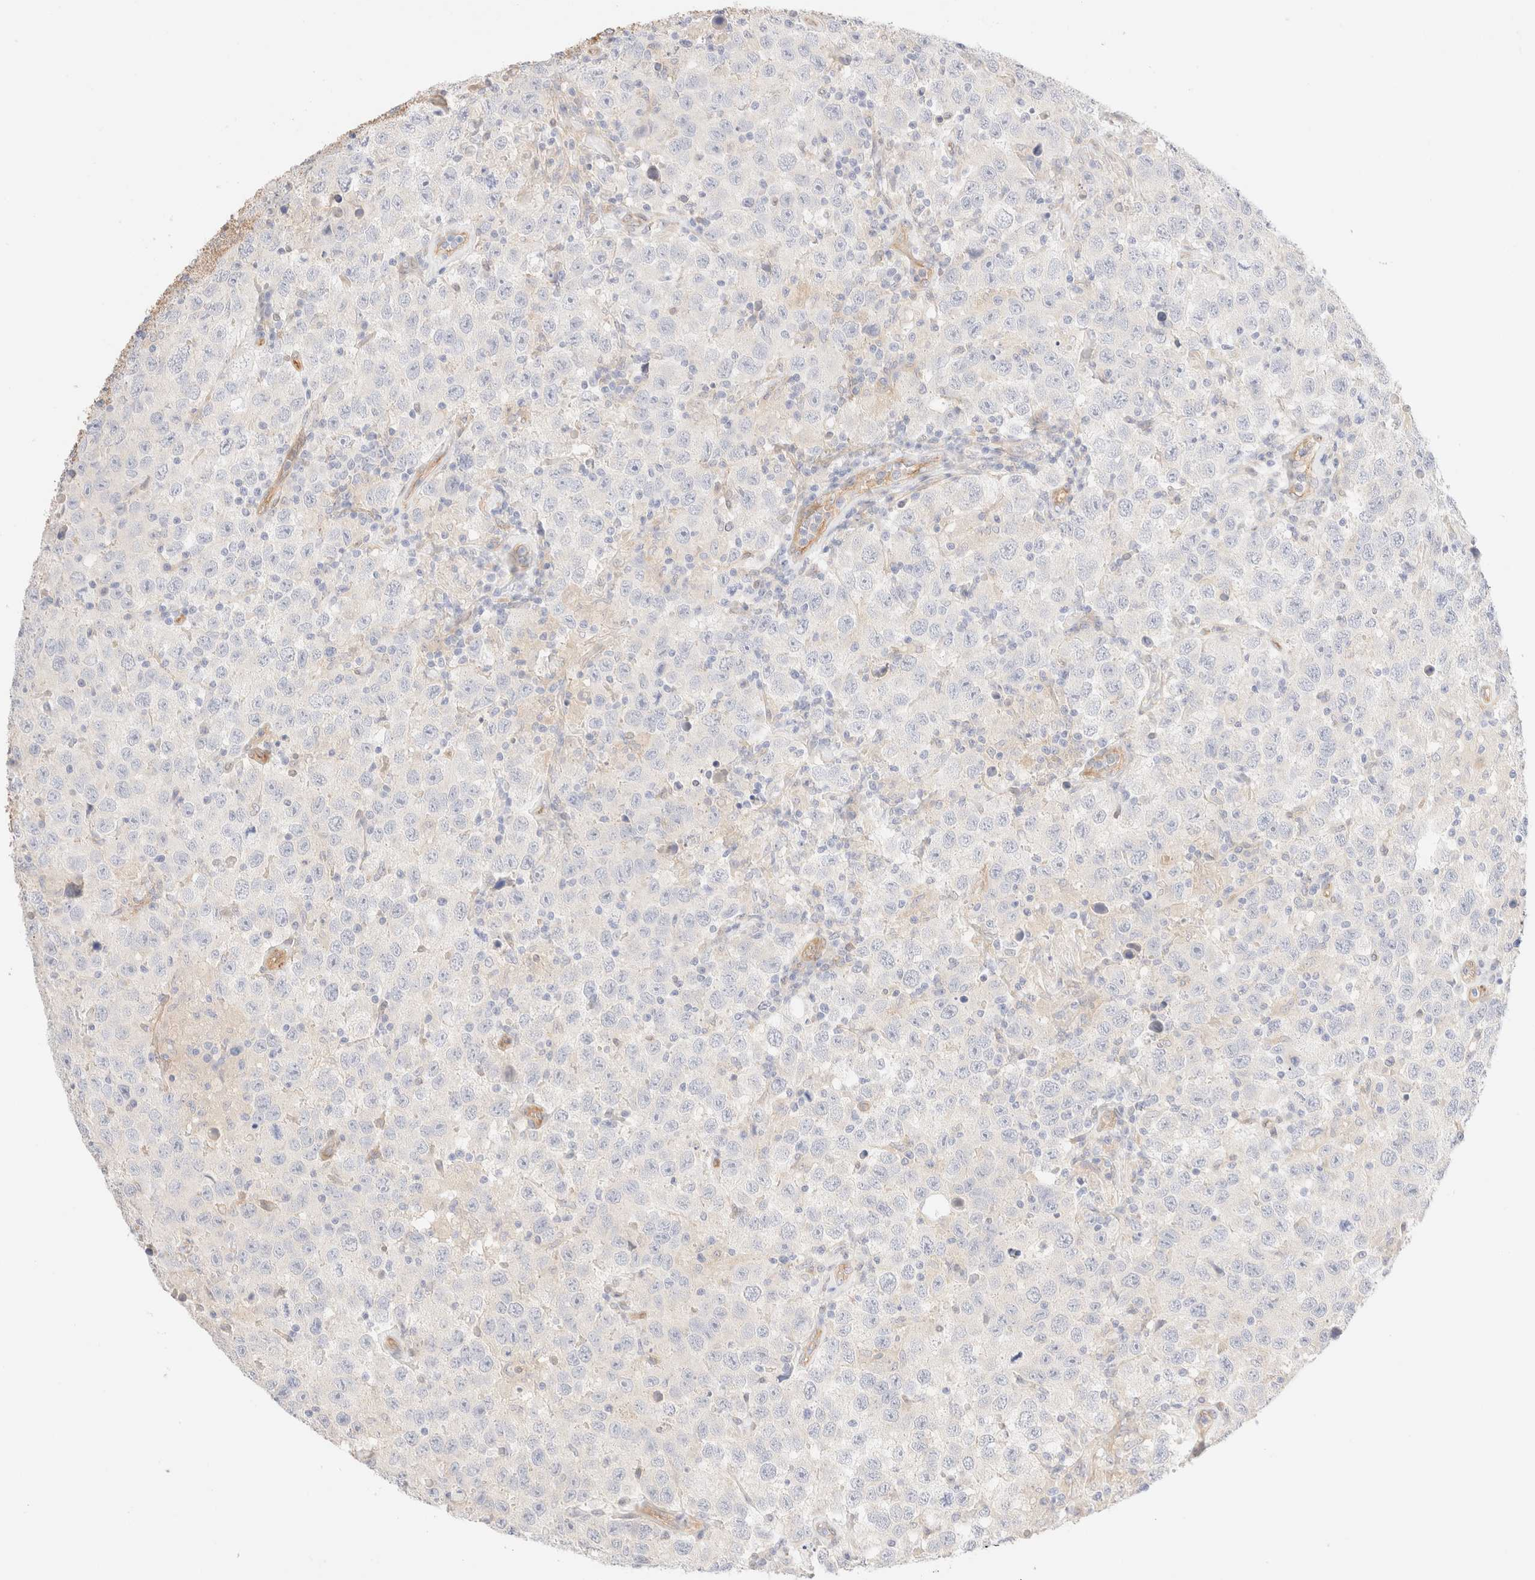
{"staining": {"intensity": "negative", "quantity": "none", "location": "none"}, "tissue": "testis cancer", "cell_type": "Tumor cells", "image_type": "cancer", "snomed": [{"axis": "morphology", "description": "Seminoma, NOS"}, {"axis": "topography", "description": "Testis"}], "caption": "Tumor cells show no significant positivity in testis cancer (seminoma).", "gene": "NIBAN2", "patient": {"sex": "male", "age": 41}}